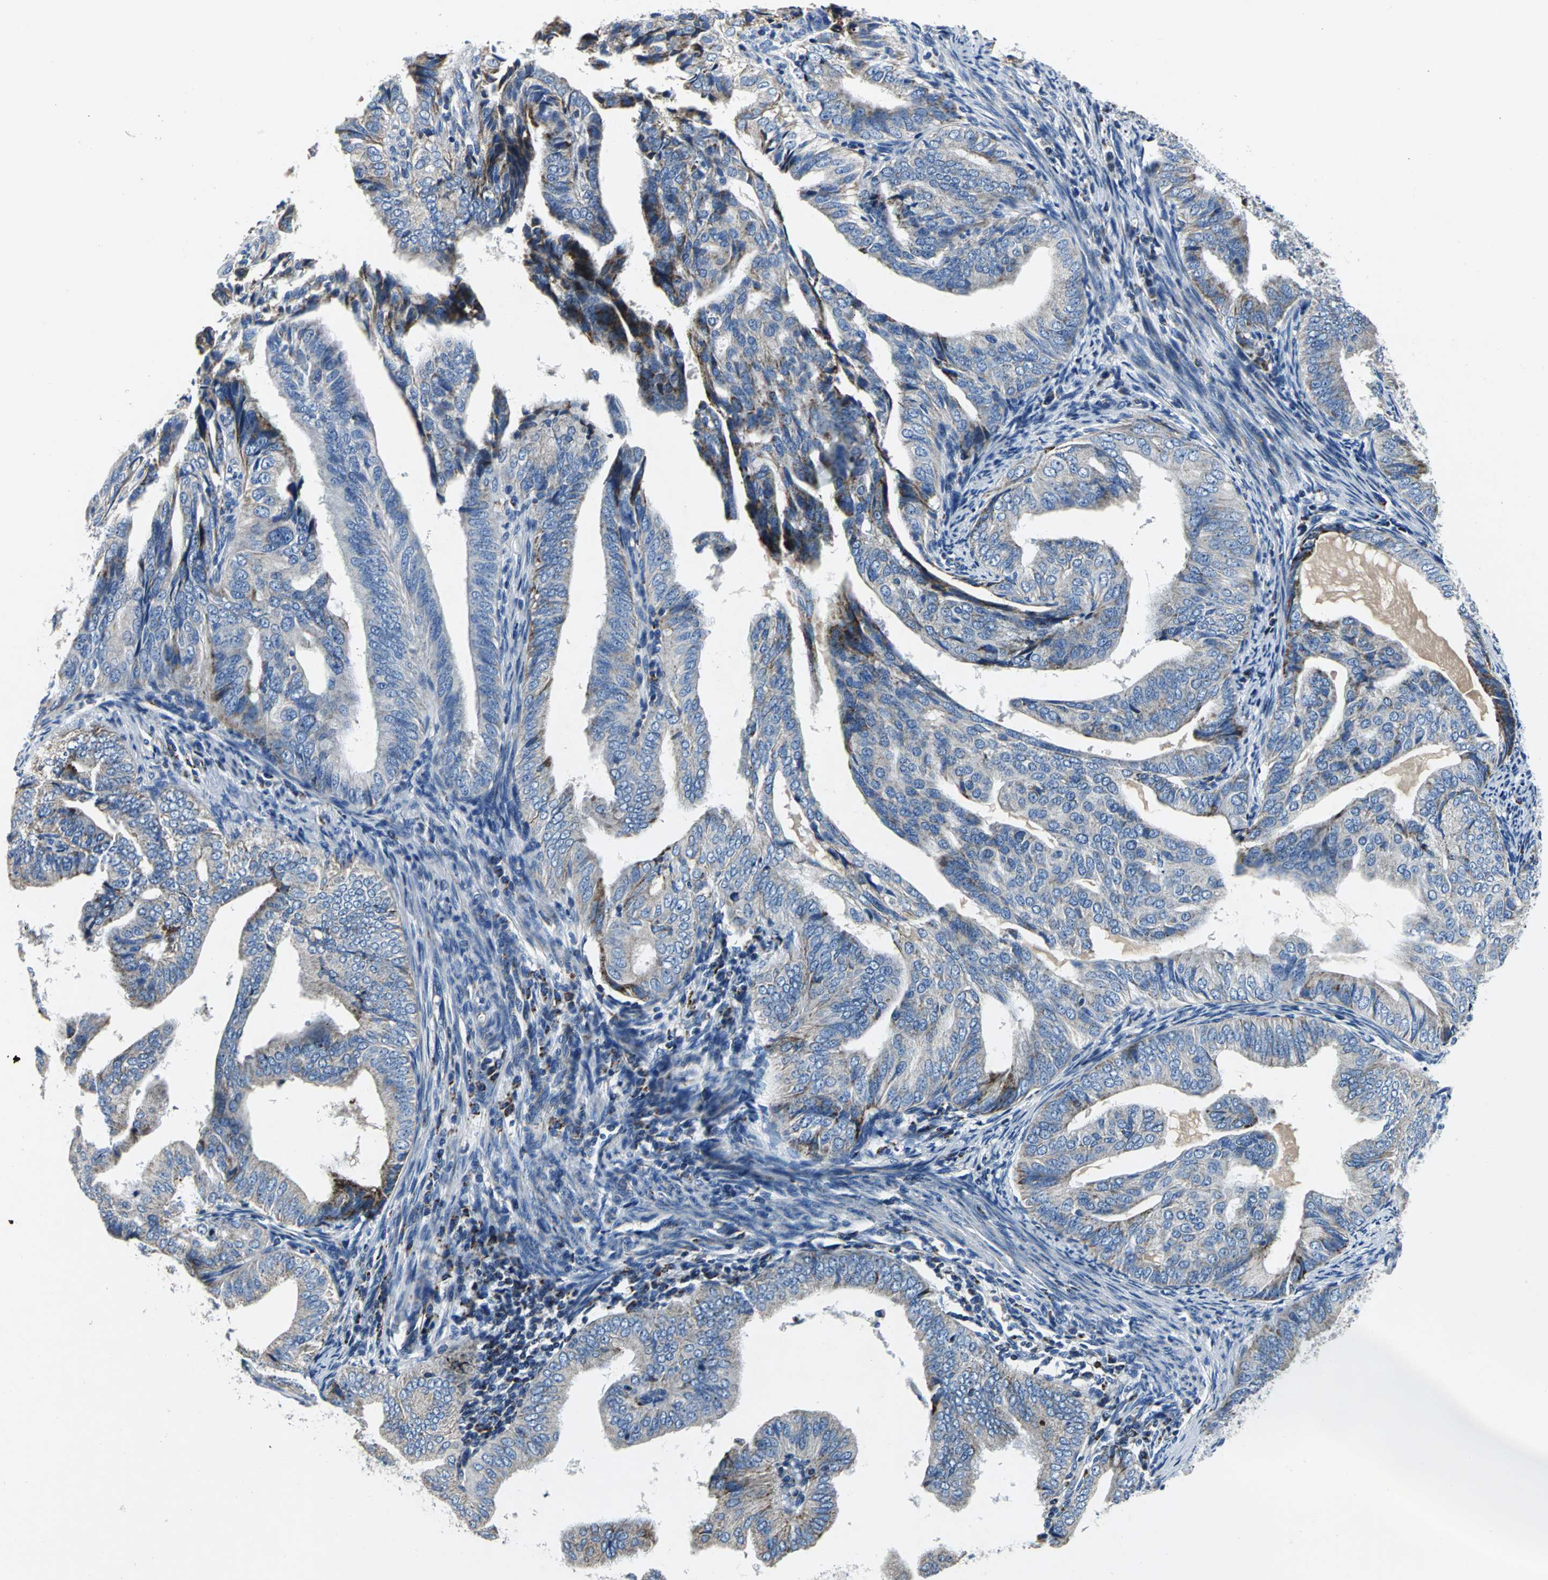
{"staining": {"intensity": "weak", "quantity": ">75%", "location": "cytoplasmic/membranous"}, "tissue": "endometrial cancer", "cell_type": "Tumor cells", "image_type": "cancer", "snomed": [{"axis": "morphology", "description": "Adenocarcinoma, NOS"}, {"axis": "topography", "description": "Endometrium"}], "caption": "Immunohistochemistry (IHC) histopathology image of human endometrial adenocarcinoma stained for a protein (brown), which shows low levels of weak cytoplasmic/membranous positivity in about >75% of tumor cells.", "gene": "IFI6", "patient": {"sex": "female", "age": 58}}